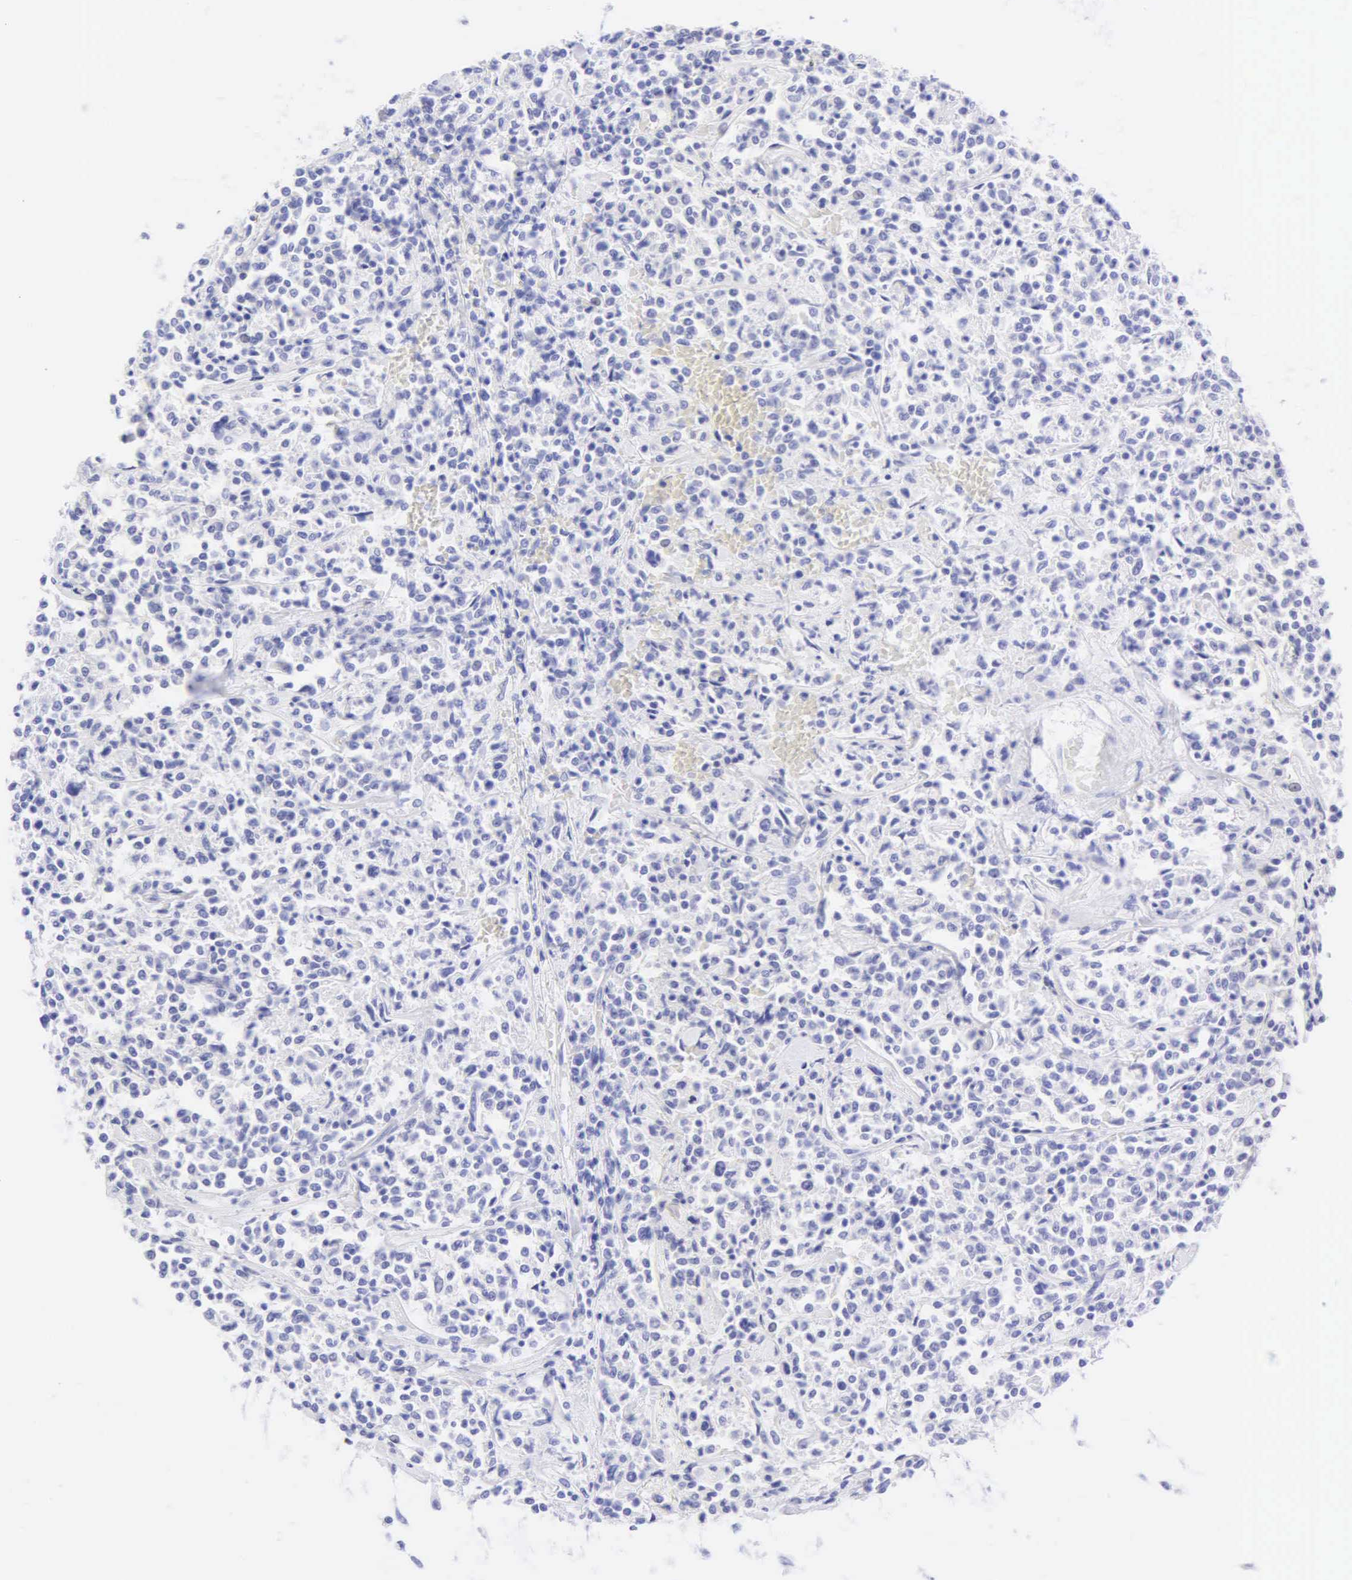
{"staining": {"intensity": "negative", "quantity": "none", "location": "none"}, "tissue": "lymphoma", "cell_type": "Tumor cells", "image_type": "cancer", "snomed": [{"axis": "morphology", "description": "Malignant lymphoma, non-Hodgkin's type, Low grade"}, {"axis": "topography", "description": "Small intestine"}], "caption": "Human lymphoma stained for a protein using immunohistochemistry (IHC) demonstrates no expression in tumor cells.", "gene": "DES", "patient": {"sex": "female", "age": 59}}